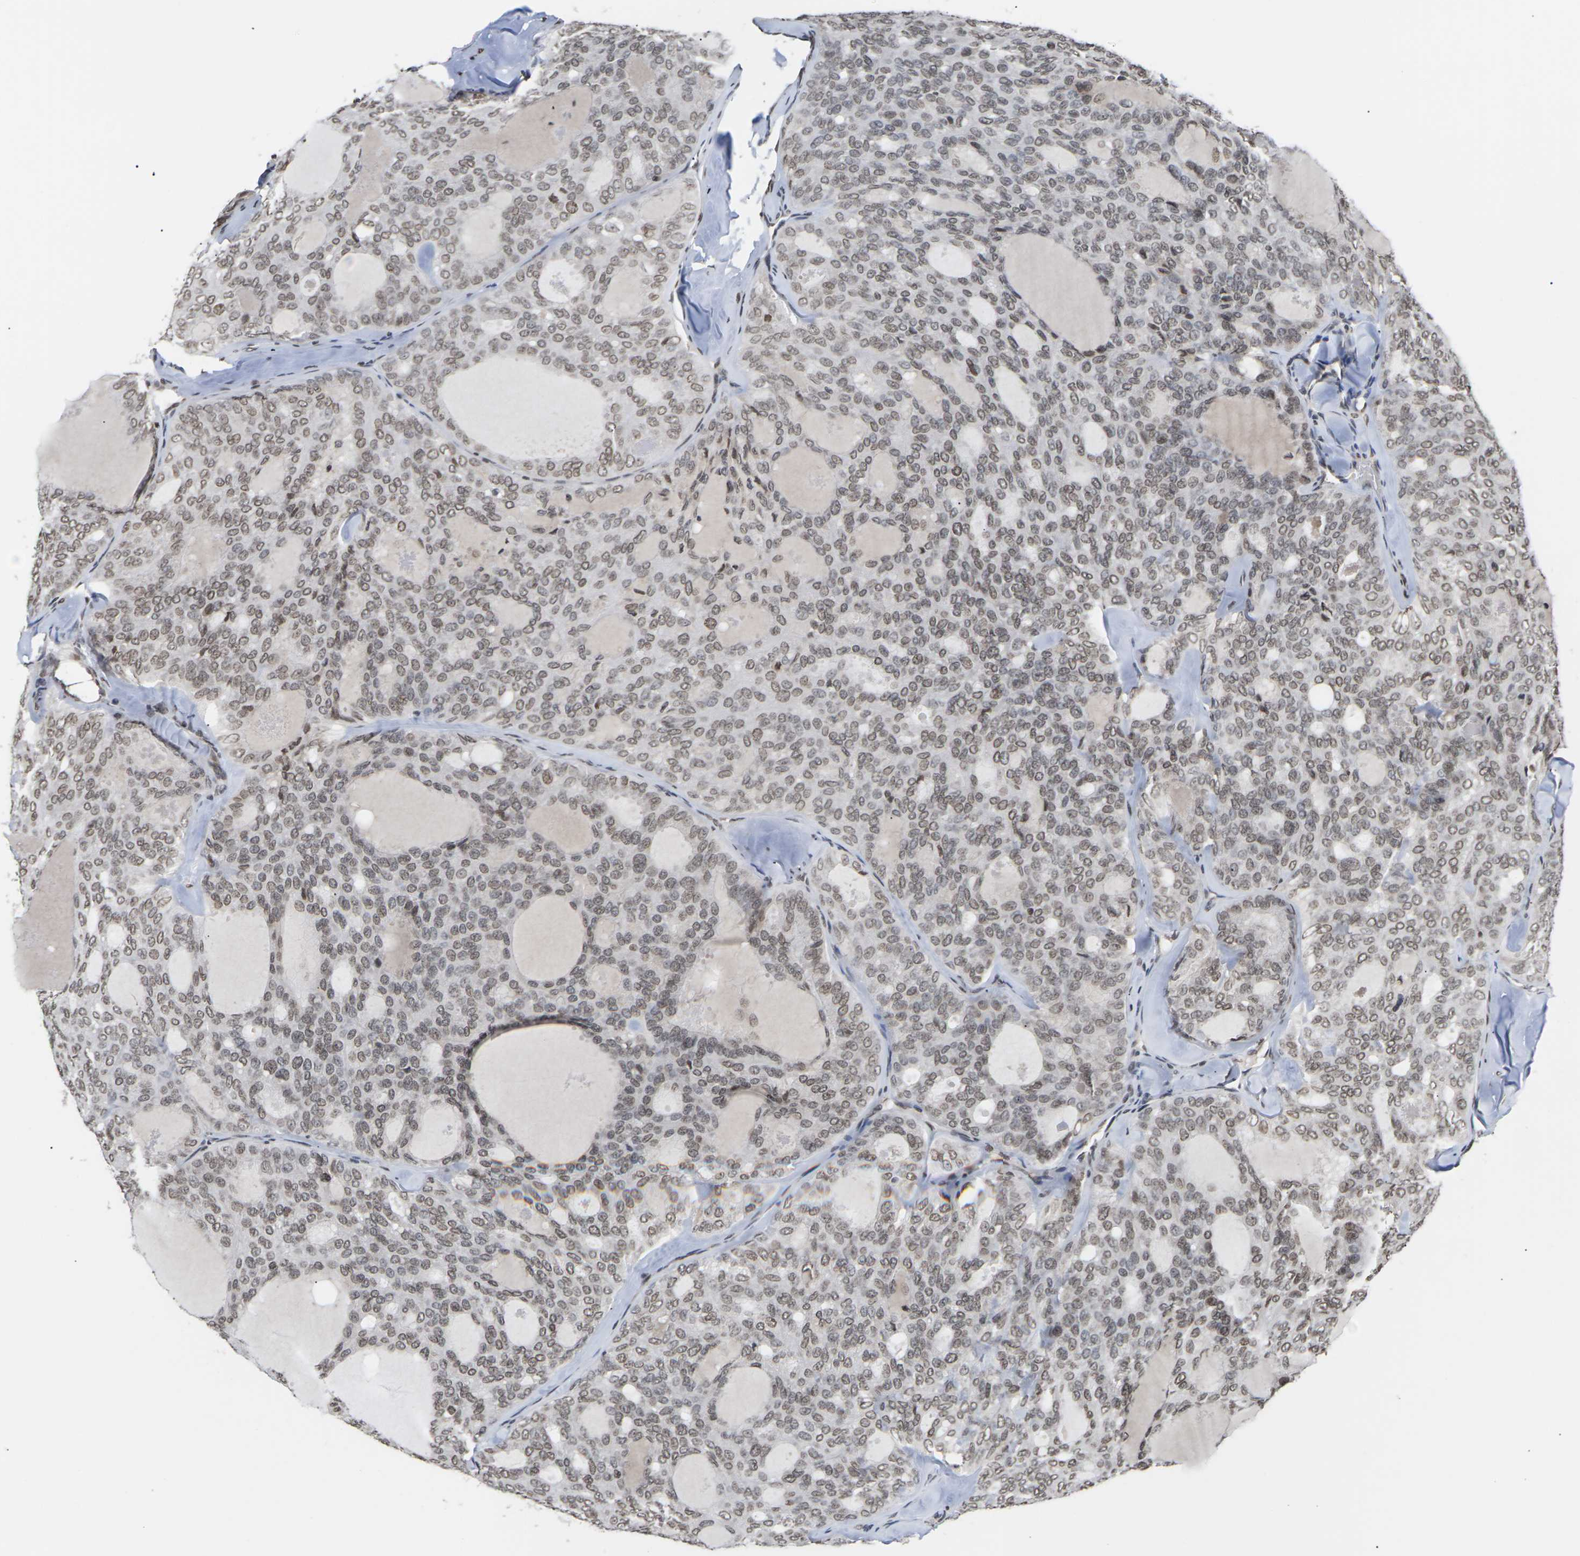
{"staining": {"intensity": "moderate", "quantity": ">75%", "location": "nuclear"}, "tissue": "thyroid cancer", "cell_type": "Tumor cells", "image_type": "cancer", "snomed": [{"axis": "morphology", "description": "Follicular adenoma carcinoma, NOS"}, {"axis": "topography", "description": "Thyroid gland"}], "caption": "An image of human thyroid follicular adenoma carcinoma stained for a protein demonstrates moderate nuclear brown staining in tumor cells. The staining was performed using DAB (3,3'-diaminobenzidine) to visualize the protein expression in brown, while the nuclei were stained in blue with hematoxylin (Magnification: 20x).", "gene": "ETV5", "patient": {"sex": "male", "age": 75}}